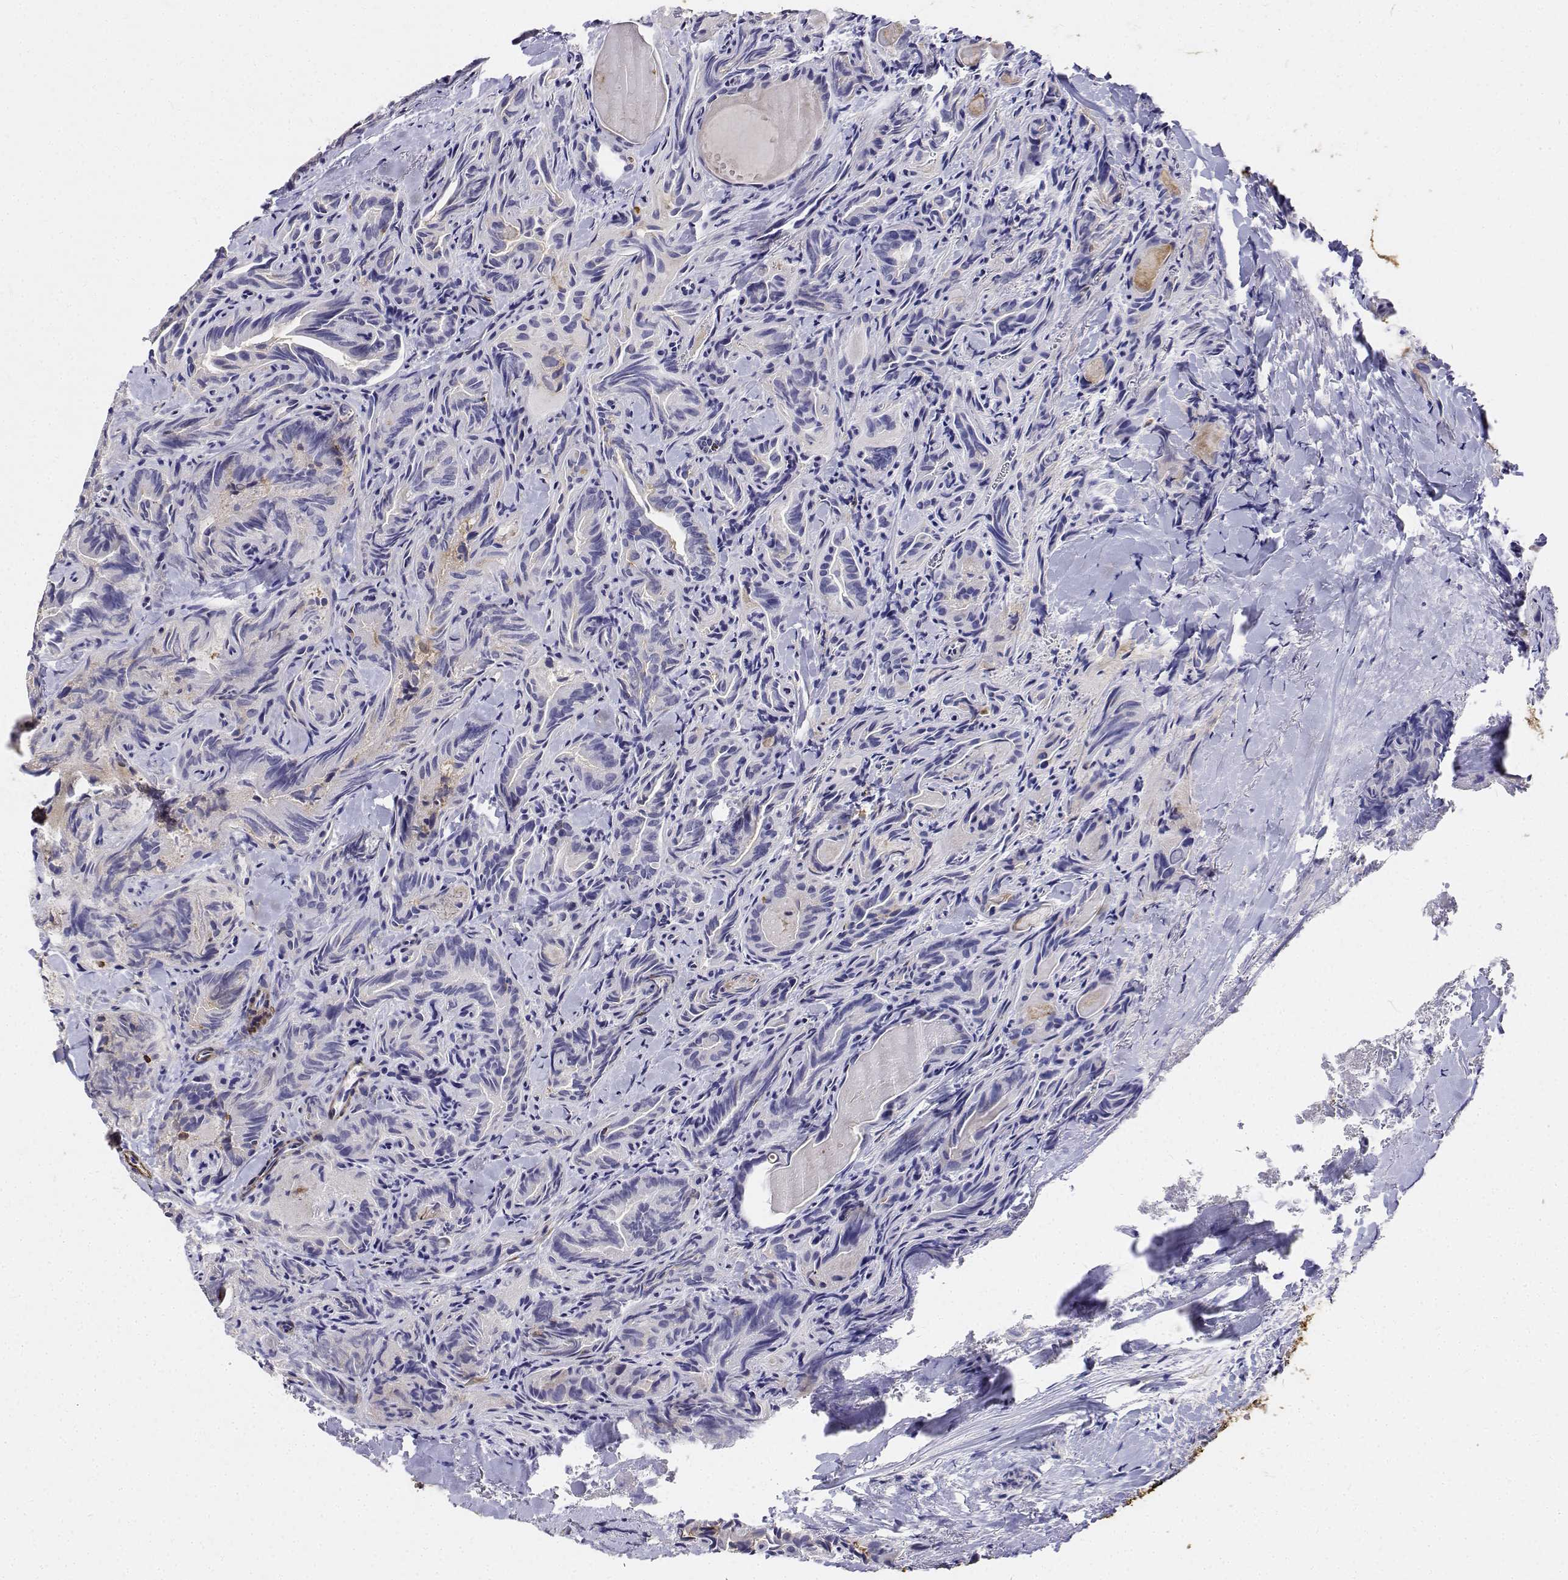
{"staining": {"intensity": "weak", "quantity": "25%-75%", "location": "cytoplasmic/membranous"}, "tissue": "thyroid cancer", "cell_type": "Tumor cells", "image_type": "cancer", "snomed": [{"axis": "morphology", "description": "Papillary adenocarcinoma, NOS"}, {"axis": "topography", "description": "Thyroid gland"}], "caption": "IHC photomicrograph of neoplastic tissue: thyroid cancer stained using IHC shows low levels of weak protein expression localized specifically in the cytoplasmic/membranous of tumor cells, appearing as a cytoplasmic/membranous brown color.", "gene": "PCID2", "patient": {"sex": "female", "age": 75}}